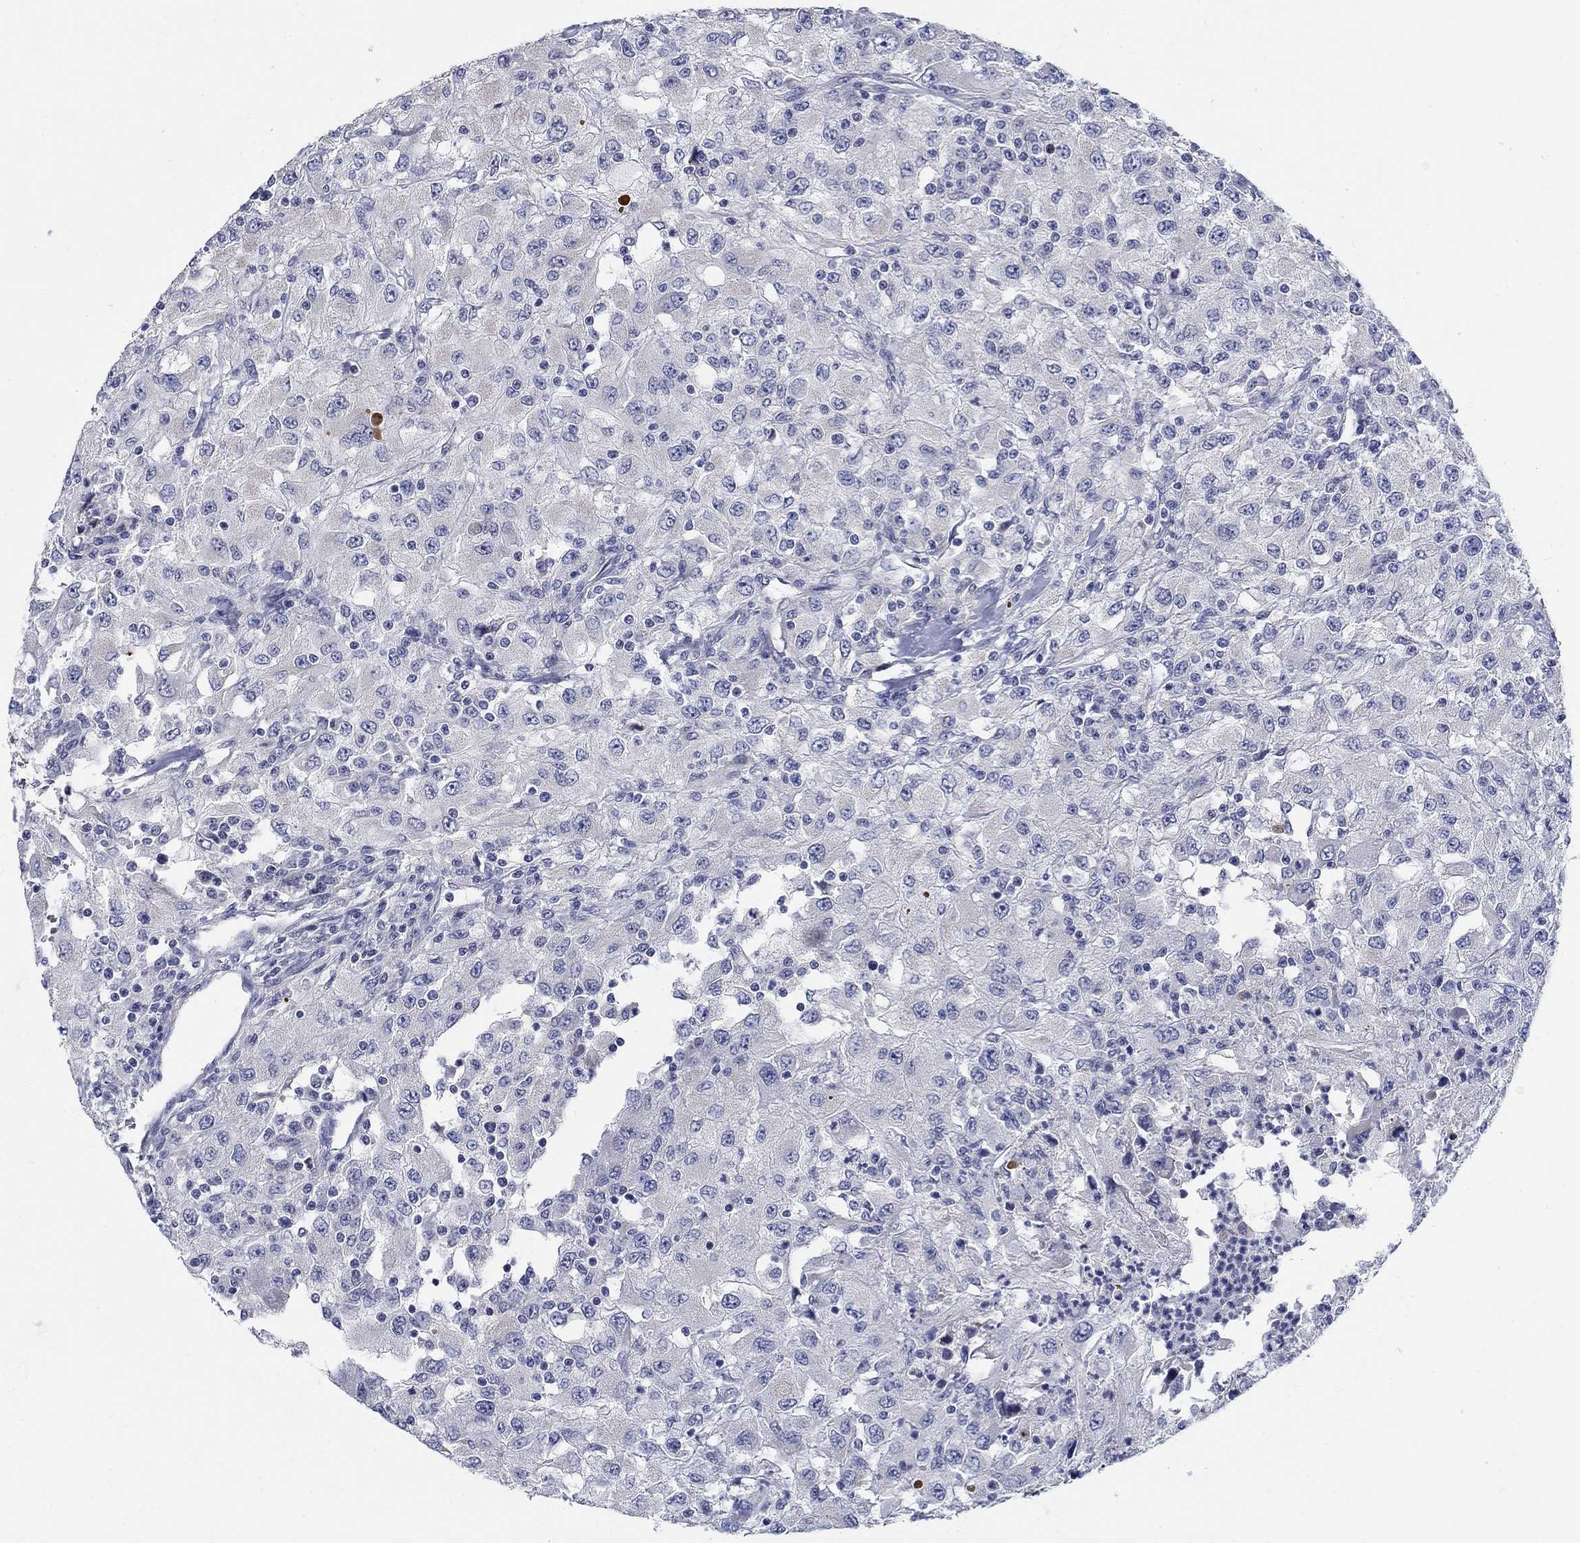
{"staining": {"intensity": "negative", "quantity": "none", "location": "none"}, "tissue": "renal cancer", "cell_type": "Tumor cells", "image_type": "cancer", "snomed": [{"axis": "morphology", "description": "Adenocarcinoma, NOS"}, {"axis": "topography", "description": "Kidney"}], "caption": "Adenocarcinoma (renal) was stained to show a protein in brown. There is no significant expression in tumor cells. (Stains: DAB IHC with hematoxylin counter stain, Microscopy: brightfield microscopy at high magnification).", "gene": "SMIM18", "patient": {"sex": "female", "age": 67}}